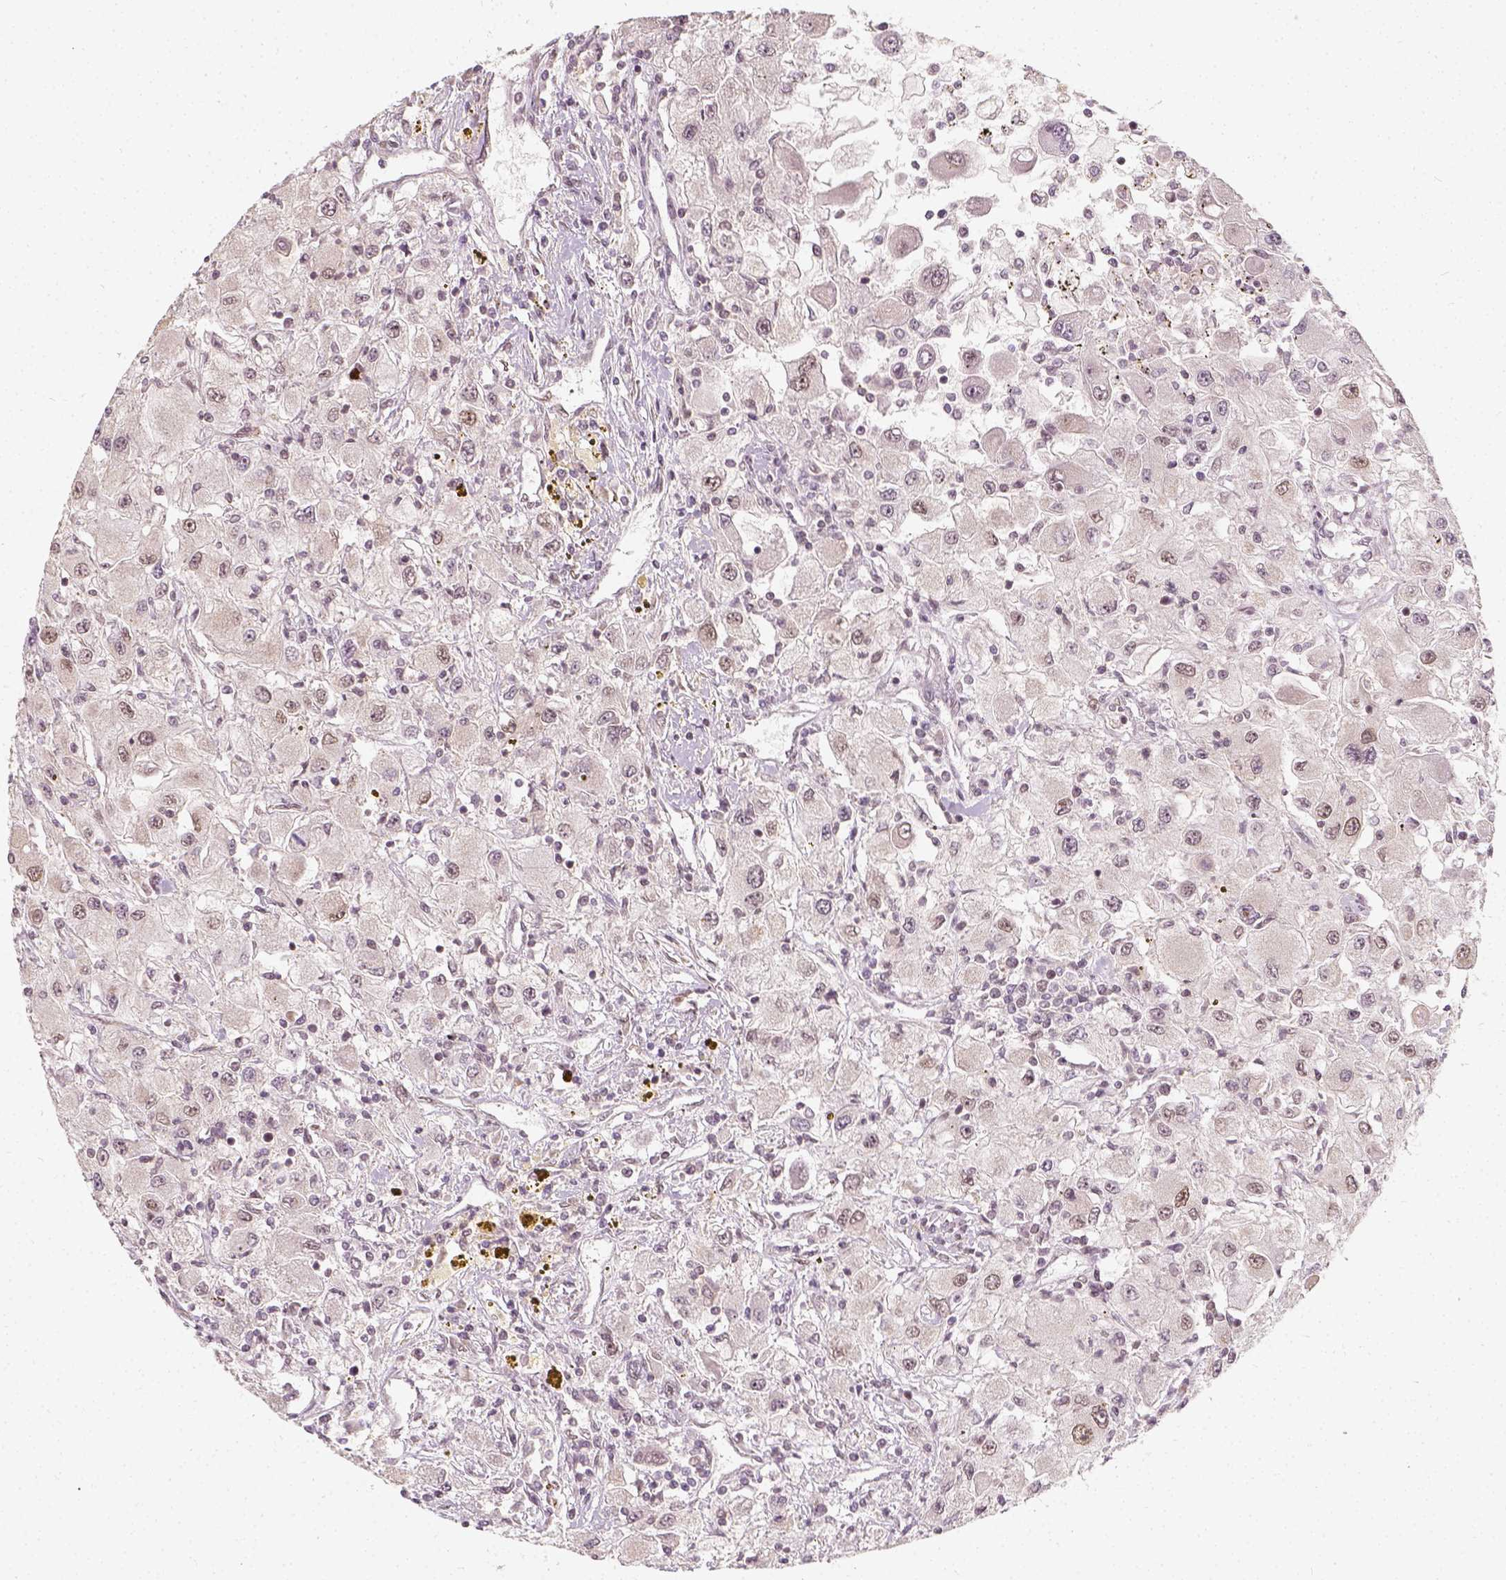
{"staining": {"intensity": "moderate", "quantity": "<25%", "location": "nuclear"}, "tissue": "renal cancer", "cell_type": "Tumor cells", "image_type": "cancer", "snomed": [{"axis": "morphology", "description": "Adenocarcinoma, NOS"}, {"axis": "topography", "description": "Kidney"}], "caption": "Approximately <25% of tumor cells in human adenocarcinoma (renal) exhibit moderate nuclear protein expression as visualized by brown immunohistochemical staining.", "gene": "ZMAT3", "patient": {"sex": "female", "age": 67}}